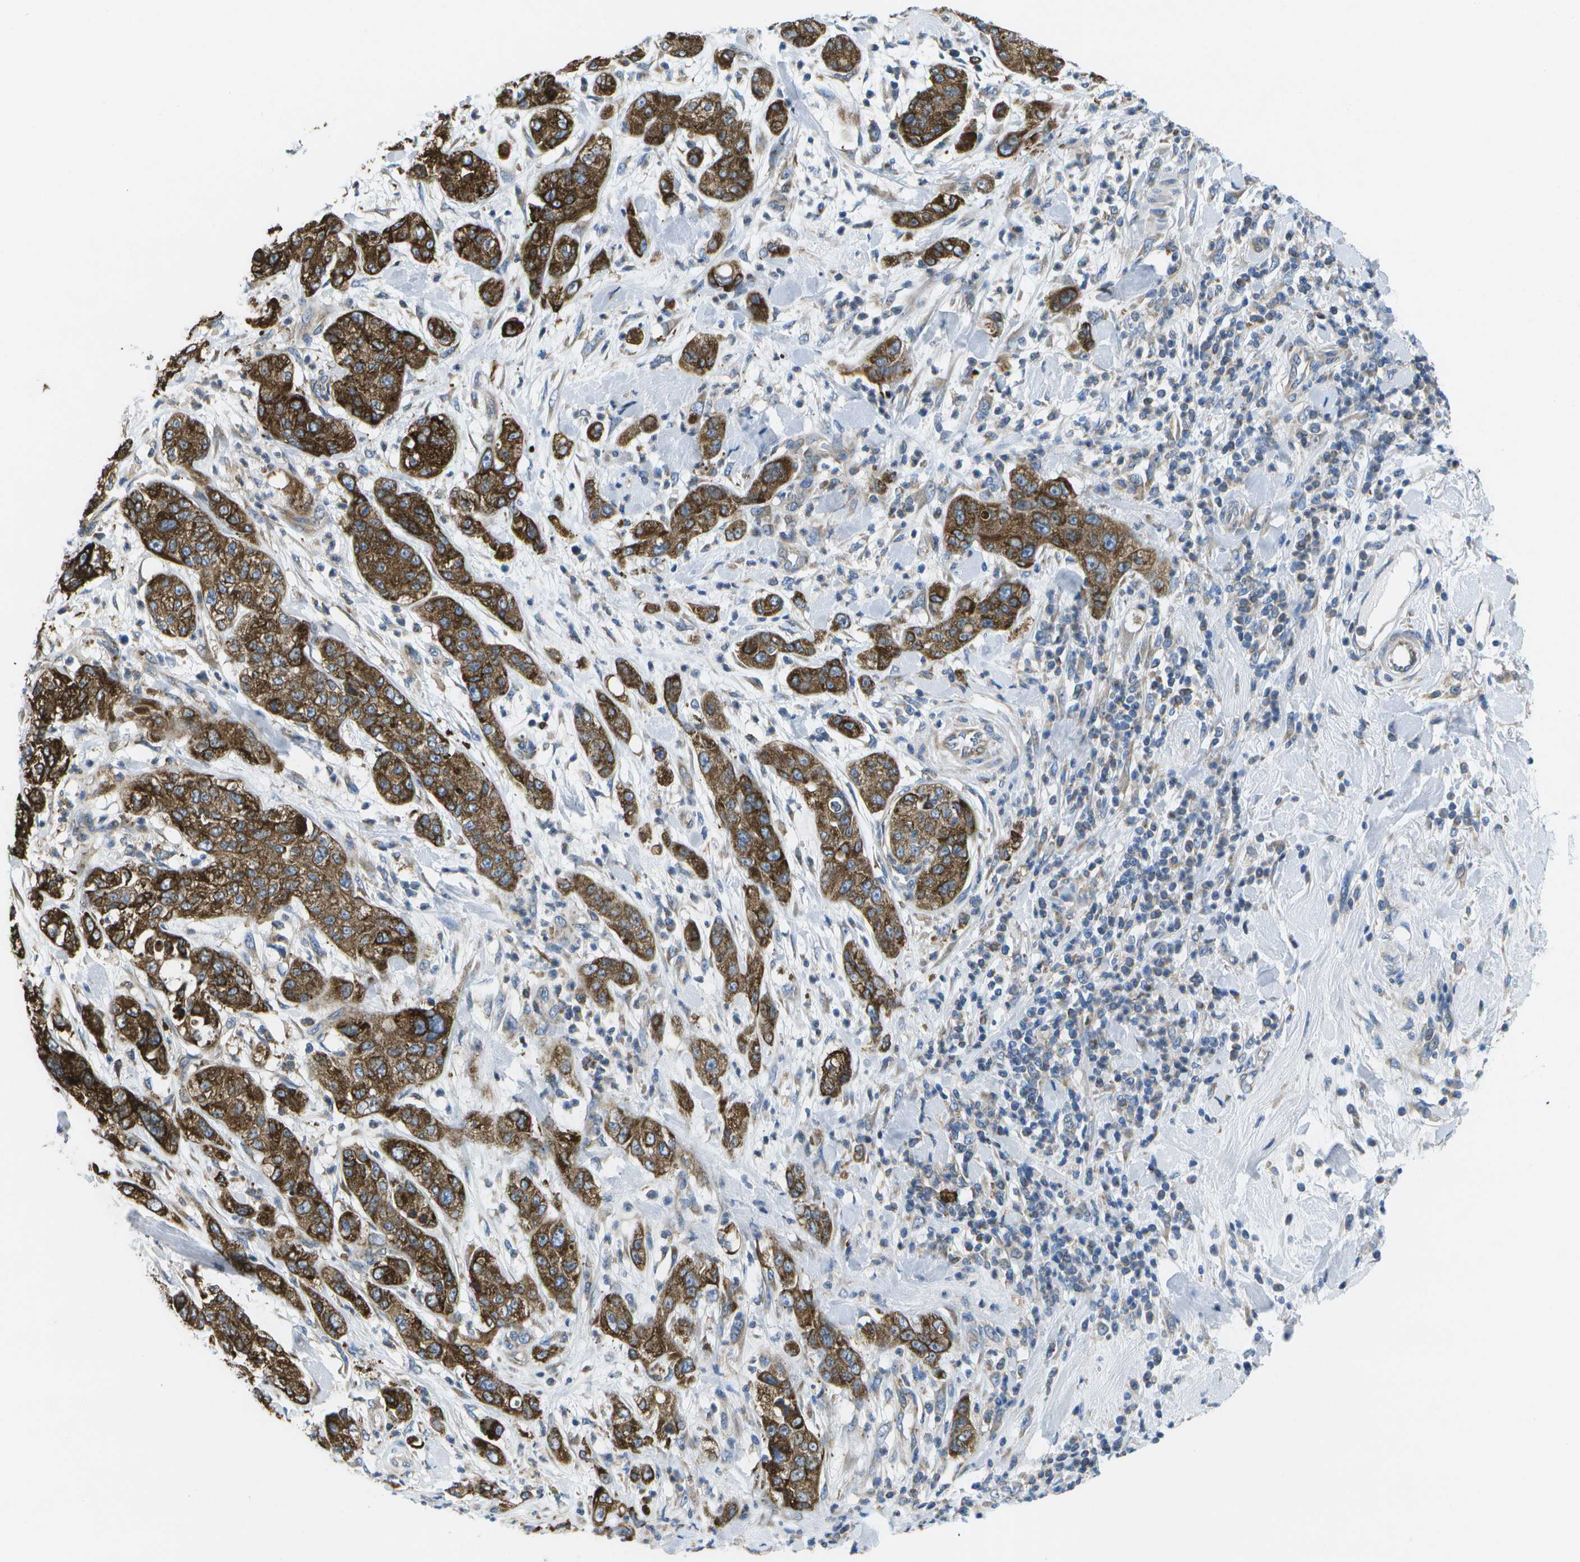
{"staining": {"intensity": "strong", "quantity": ">75%", "location": "cytoplasmic/membranous"}, "tissue": "pancreatic cancer", "cell_type": "Tumor cells", "image_type": "cancer", "snomed": [{"axis": "morphology", "description": "Adenocarcinoma, NOS"}, {"axis": "topography", "description": "Pancreas"}], "caption": "Human pancreatic cancer stained with a brown dye demonstrates strong cytoplasmic/membranous positive expression in about >75% of tumor cells.", "gene": "GDF5", "patient": {"sex": "female", "age": 78}}